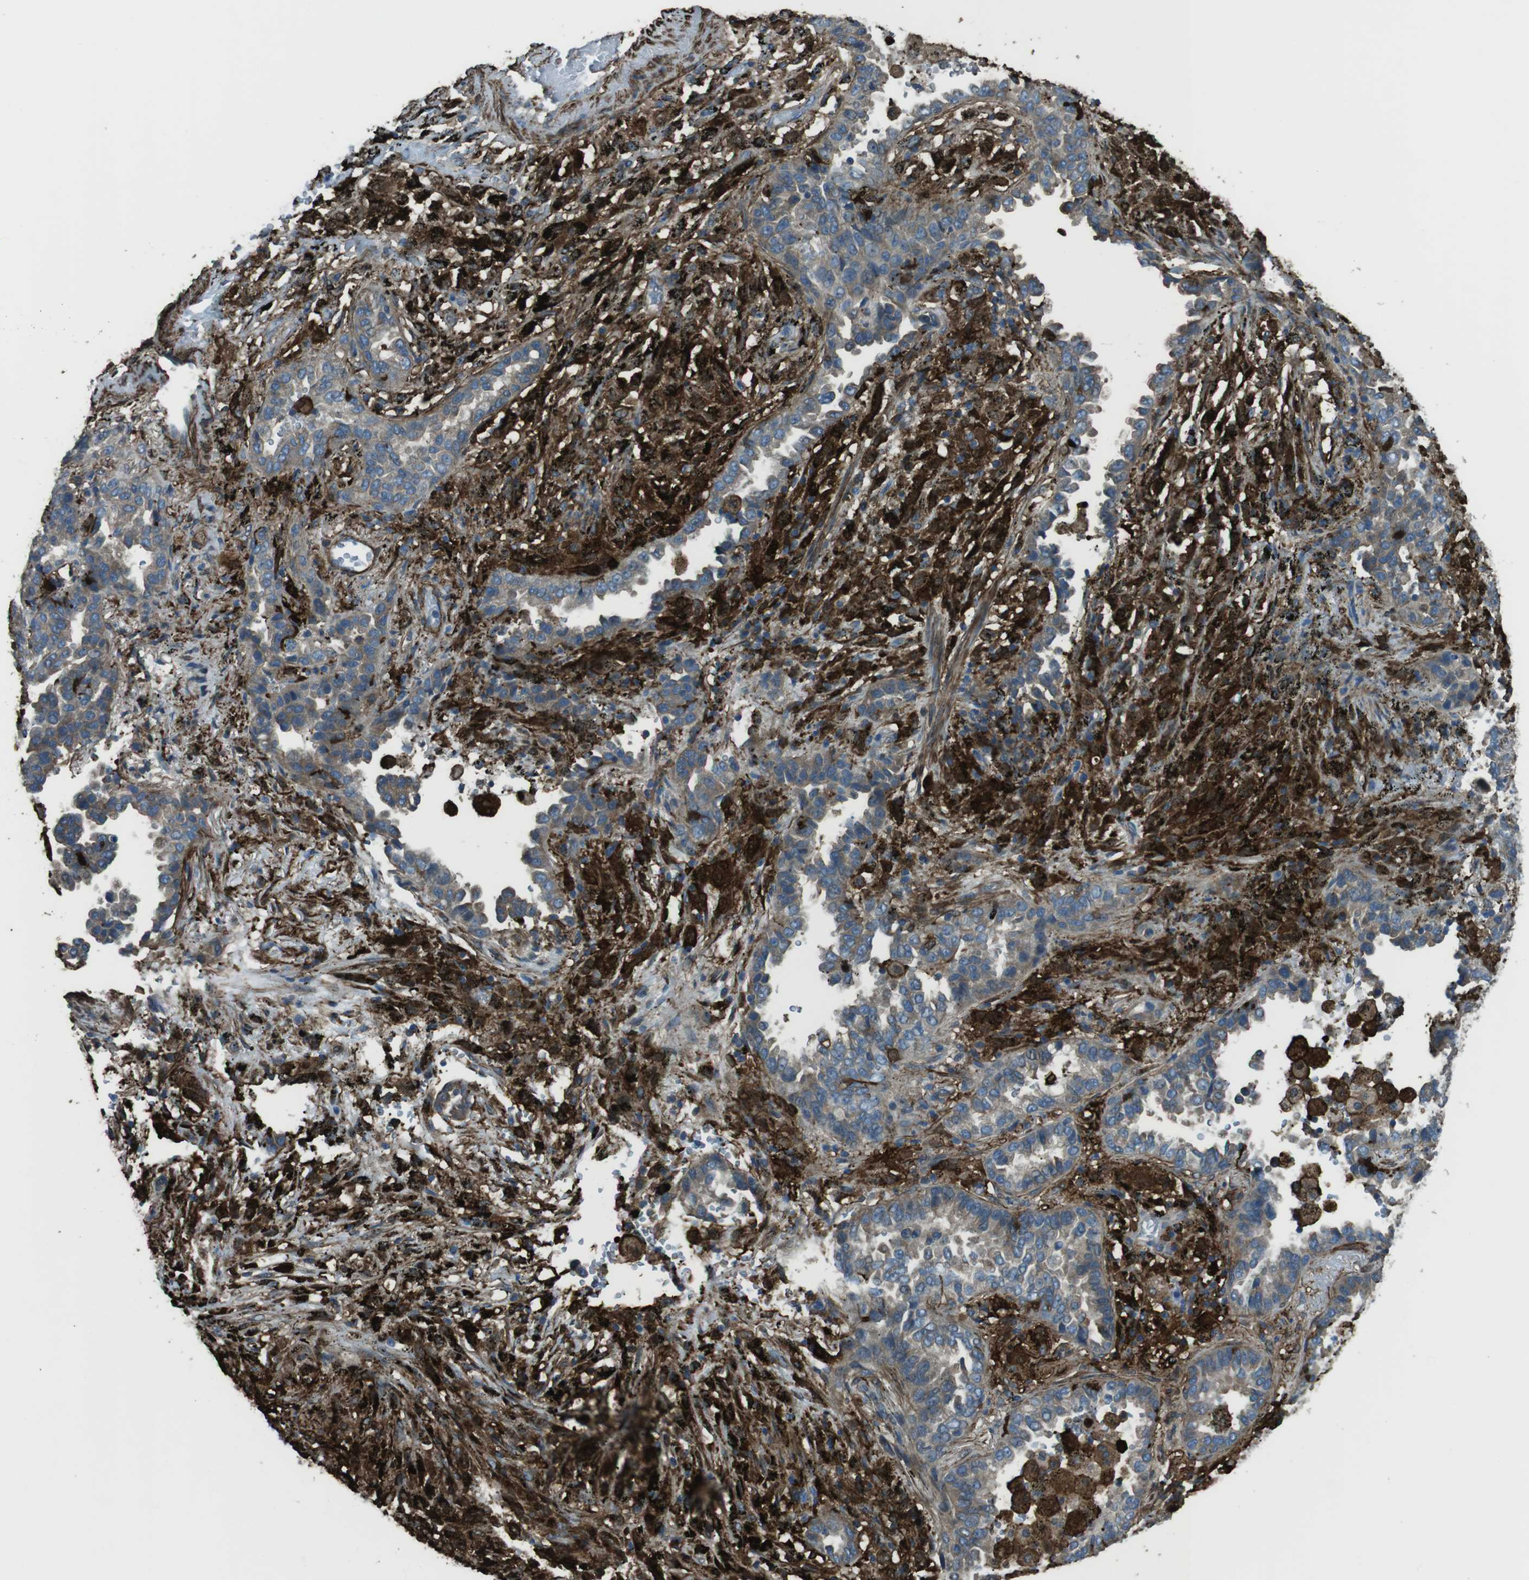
{"staining": {"intensity": "weak", "quantity": ">75%", "location": "cytoplasmic/membranous"}, "tissue": "lung cancer", "cell_type": "Tumor cells", "image_type": "cancer", "snomed": [{"axis": "morphology", "description": "Normal tissue, NOS"}, {"axis": "morphology", "description": "Adenocarcinoma, NOS"}, {"axis": "topography", "description": "Lung"}], "caption": "Lung adenocarcinoma stained for a protein exhibits weak cytoplasmic/membranous positivity in tumor cells. (brown staining indicates protein expression, while blue staining denotes nuclei).", "gene": "SFT2D1", "patient": {"sex": "male", "age": 59}}